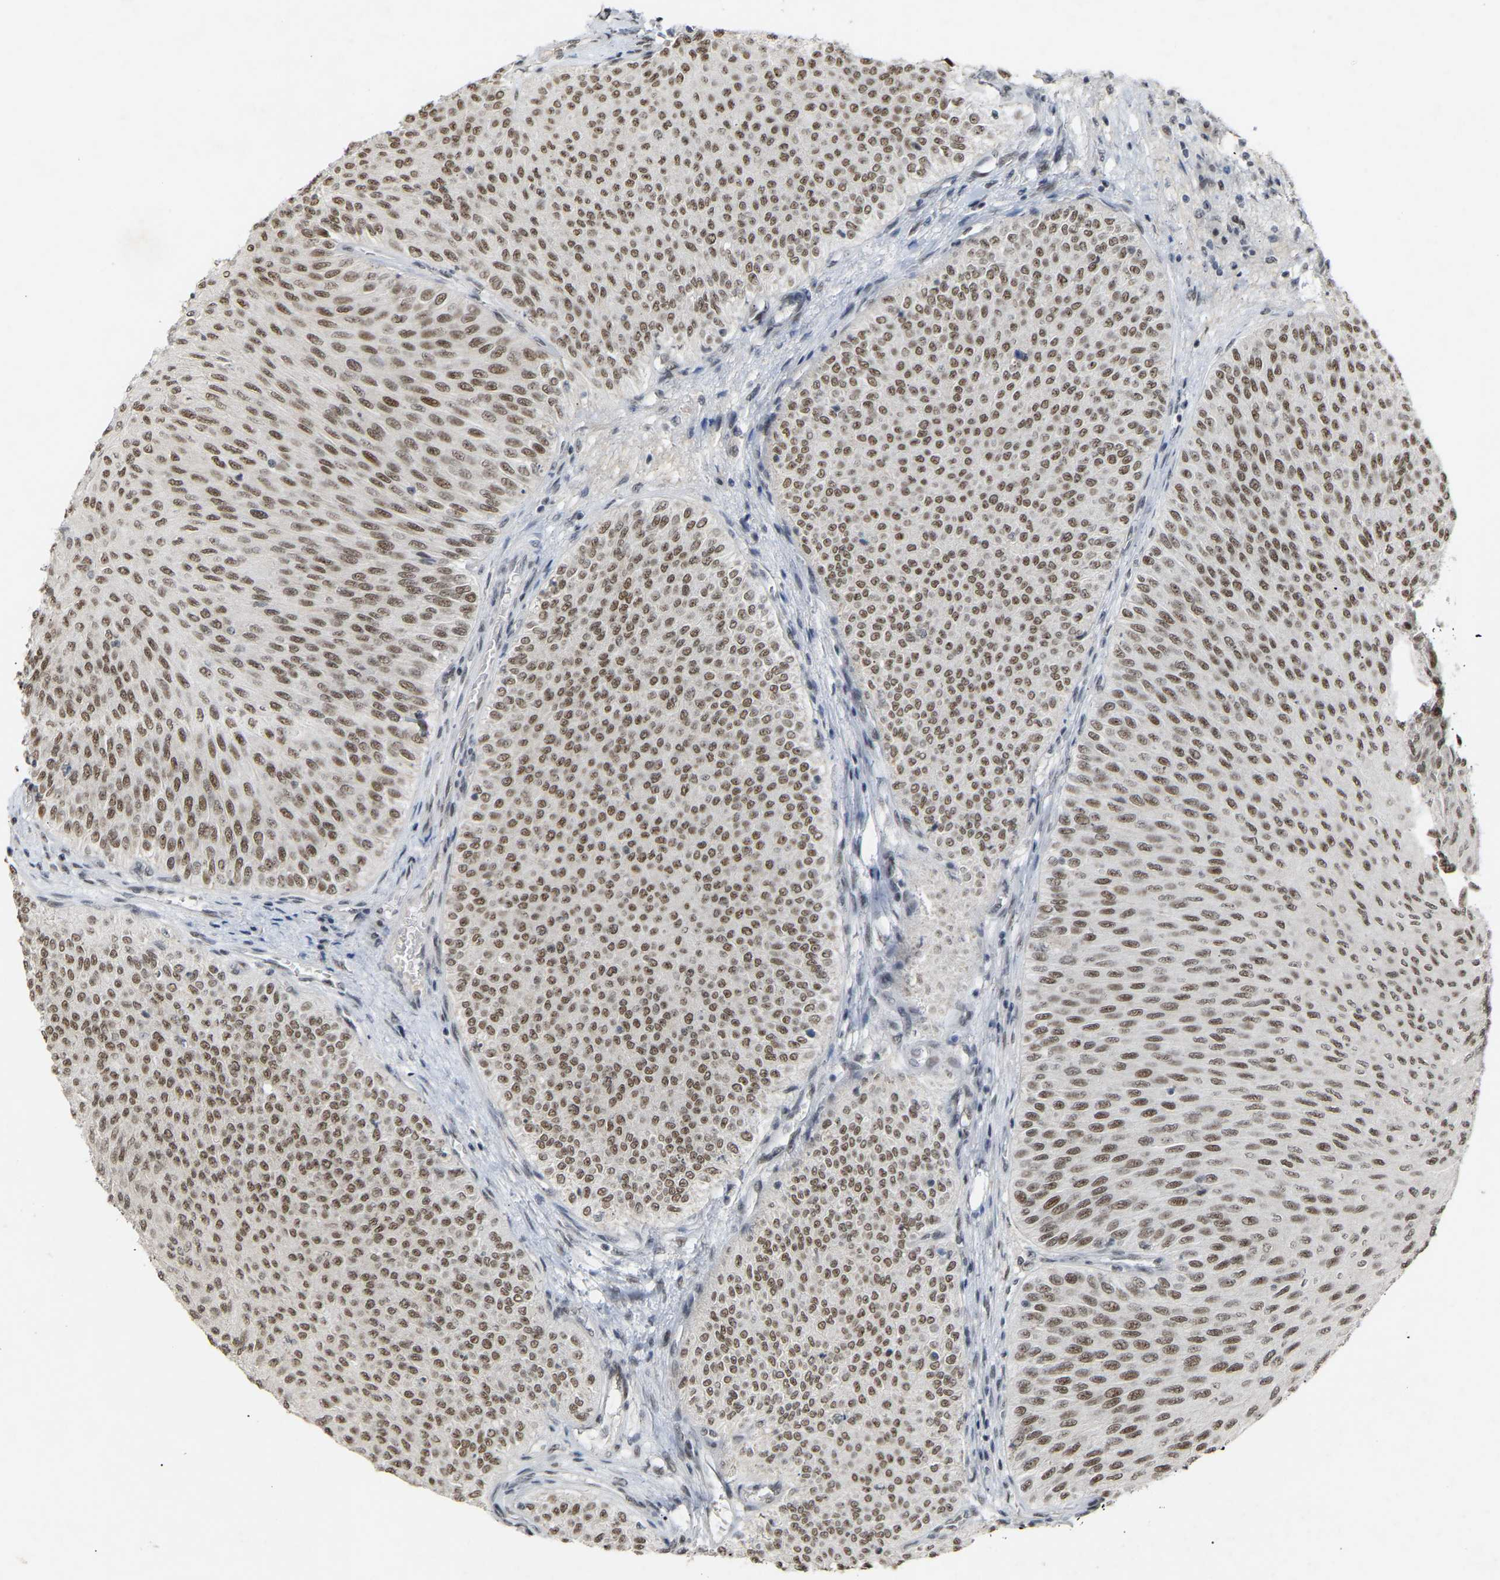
{"staining": {"intensity": "moderate", "quantity": ">75%", "location": "nuclear"}, "tissue": "urothelial cancer", "cell_type": "Tumor cells", "image_type": "cancer", "snomed": [{"axis": "morphology", "description": "Urothelial carcinoma, Low grade"}, {"axis": "topography", "description": "Urinary bladder"}], "caption": "Urothelial carcinoma (low-grade) tissue reveals moderate nuclear staining in about >75% of tumor cells, visualized by immunohistochemistry. The protein of interest is stained brown, and the nuclei are stained in blue (DAB IHC with brightfield microscopy, high magnification).", "gene": "NELFB", "patient": {"sex": "male", "age": 78}}